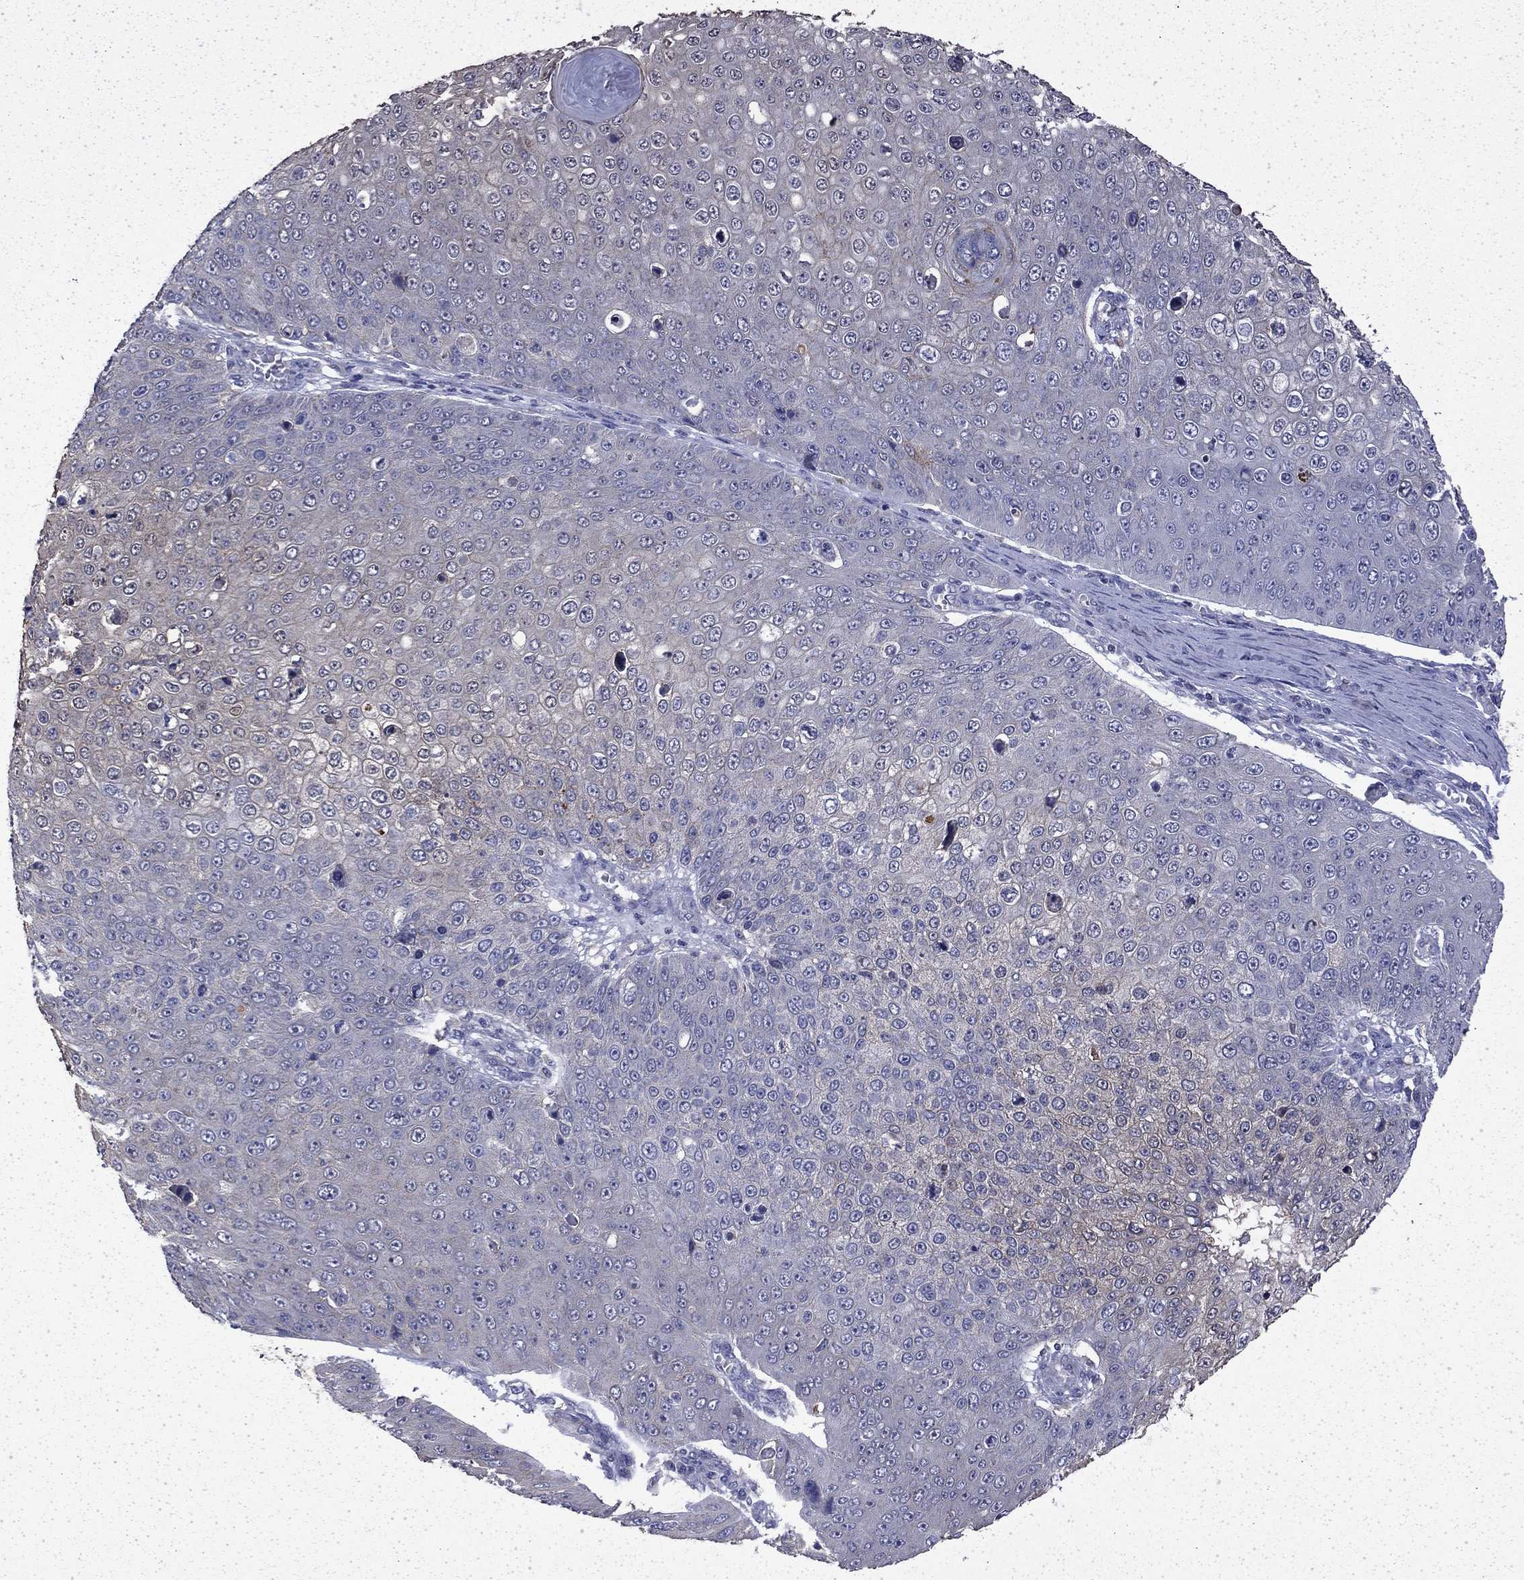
{"staining": {"intensity": "negative", "quantity": "none", "location": "none"}, "tissue": "skin cancer", "cell_type": "Tumor cells", "image_type": "cancer", "snomed": [{"axis": "morphology", "description": "Squamous cell carcinoma, NOS"}, {"axis": "topography", "description": "Skin"}], "caption": "IHC histopathology image of human skin cancer stained for a protein (brown), which shows no staining in tumor cells.", "gene": "DTNA", "patient": {"sex": "male", "age": 71}}